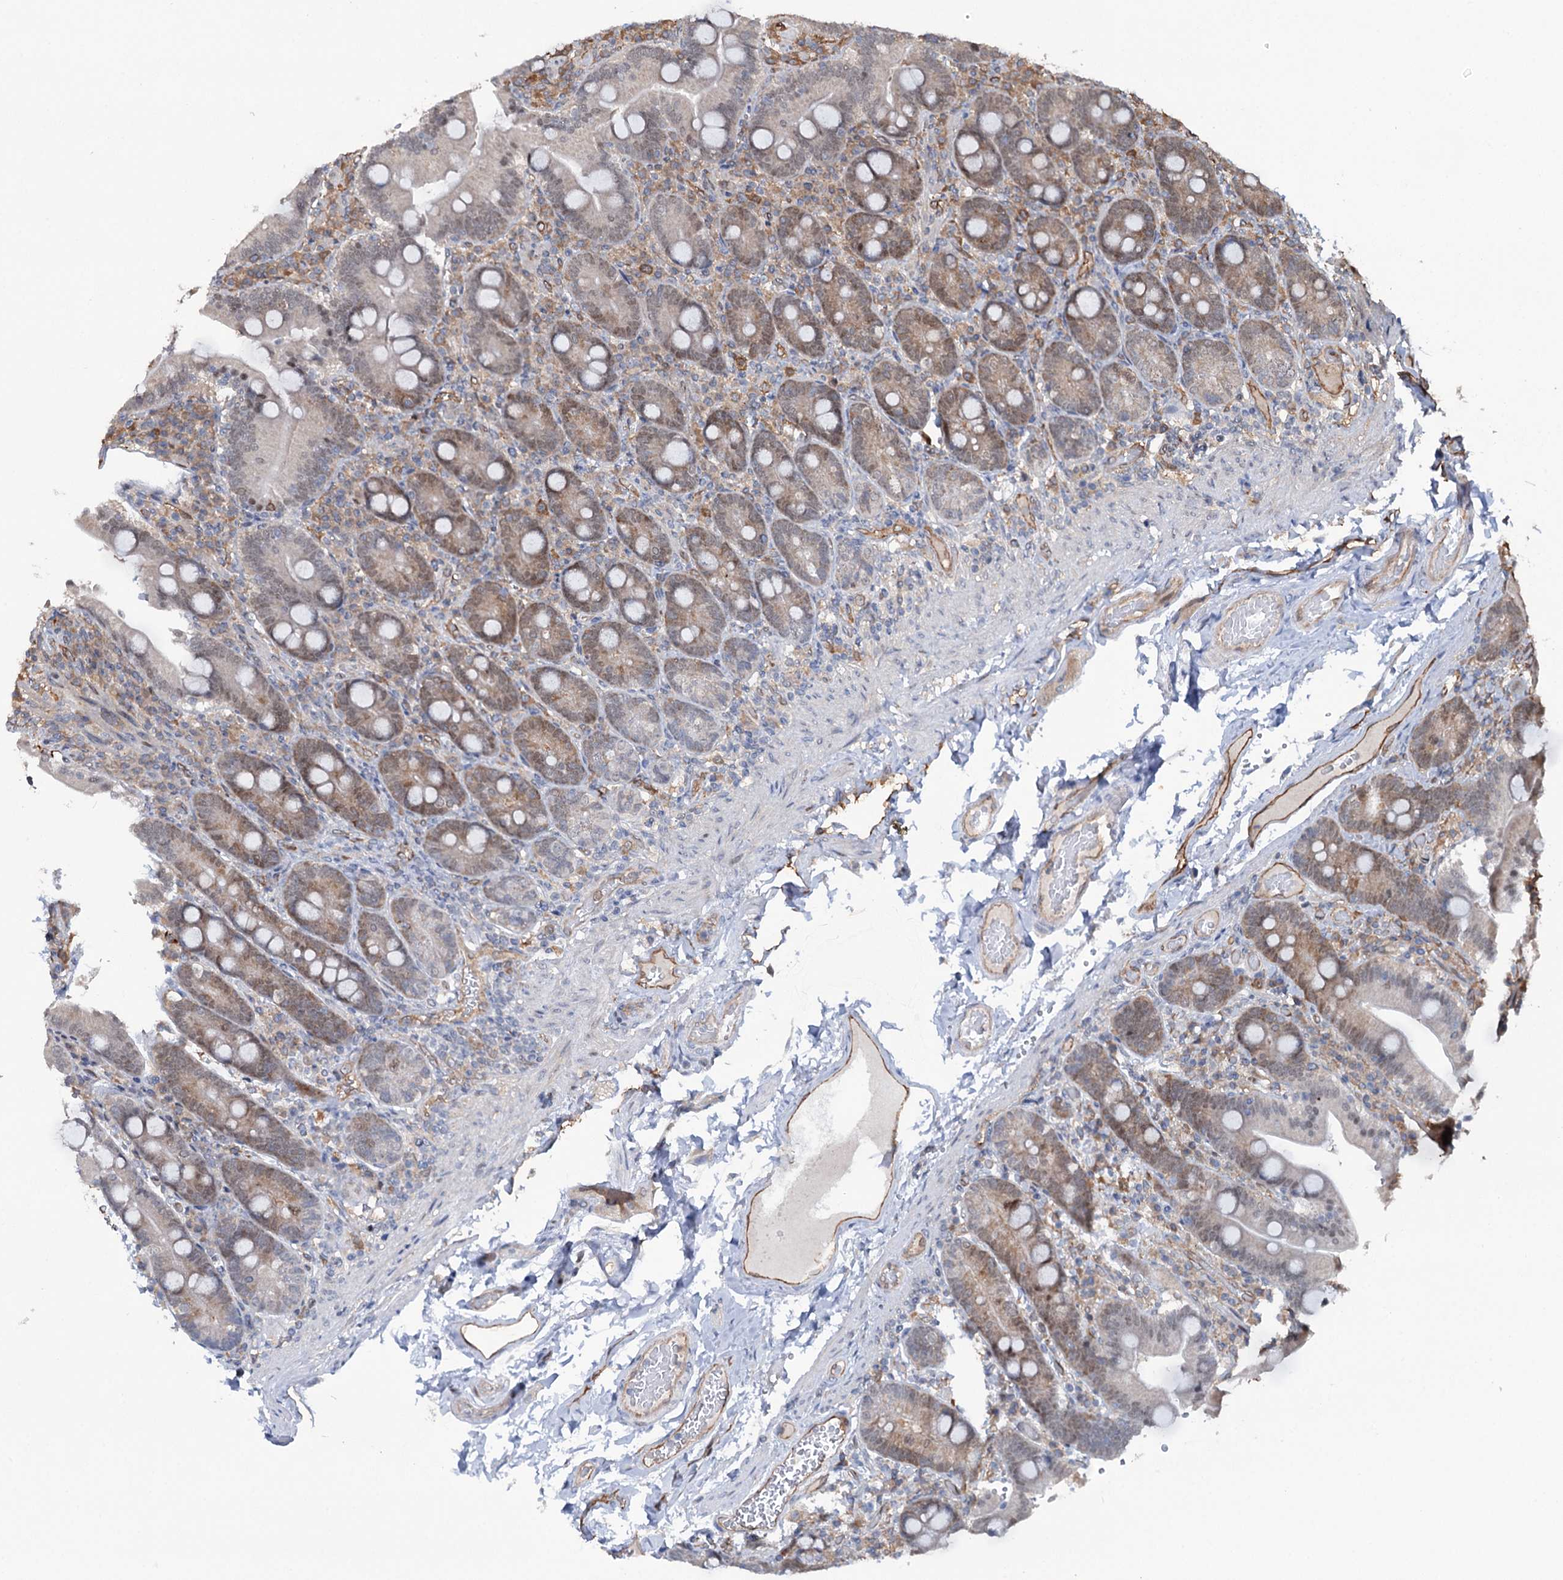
{"staining": {"intensity": "moderate", "quantity": "25%-75%", "location": "cytoplasmic/membranous,nuclear"}, "tissue": "duodenum", "cell_type": "Glandular cells", "image_type": "normal", "snomed": [{"axis": "morphology", "description": "Normal tissue, NOS"}, {"axis": "topography", "description": "Duodenum"}], "caption": "Protein expression analysis of normal duodenum reveals moderate cytoplasmic/membranous,nuclear staining in approximately 25%-75% of glandular cells.", "gene": "NCAPD2", "patient": {"sex": "female", "age": 62}}